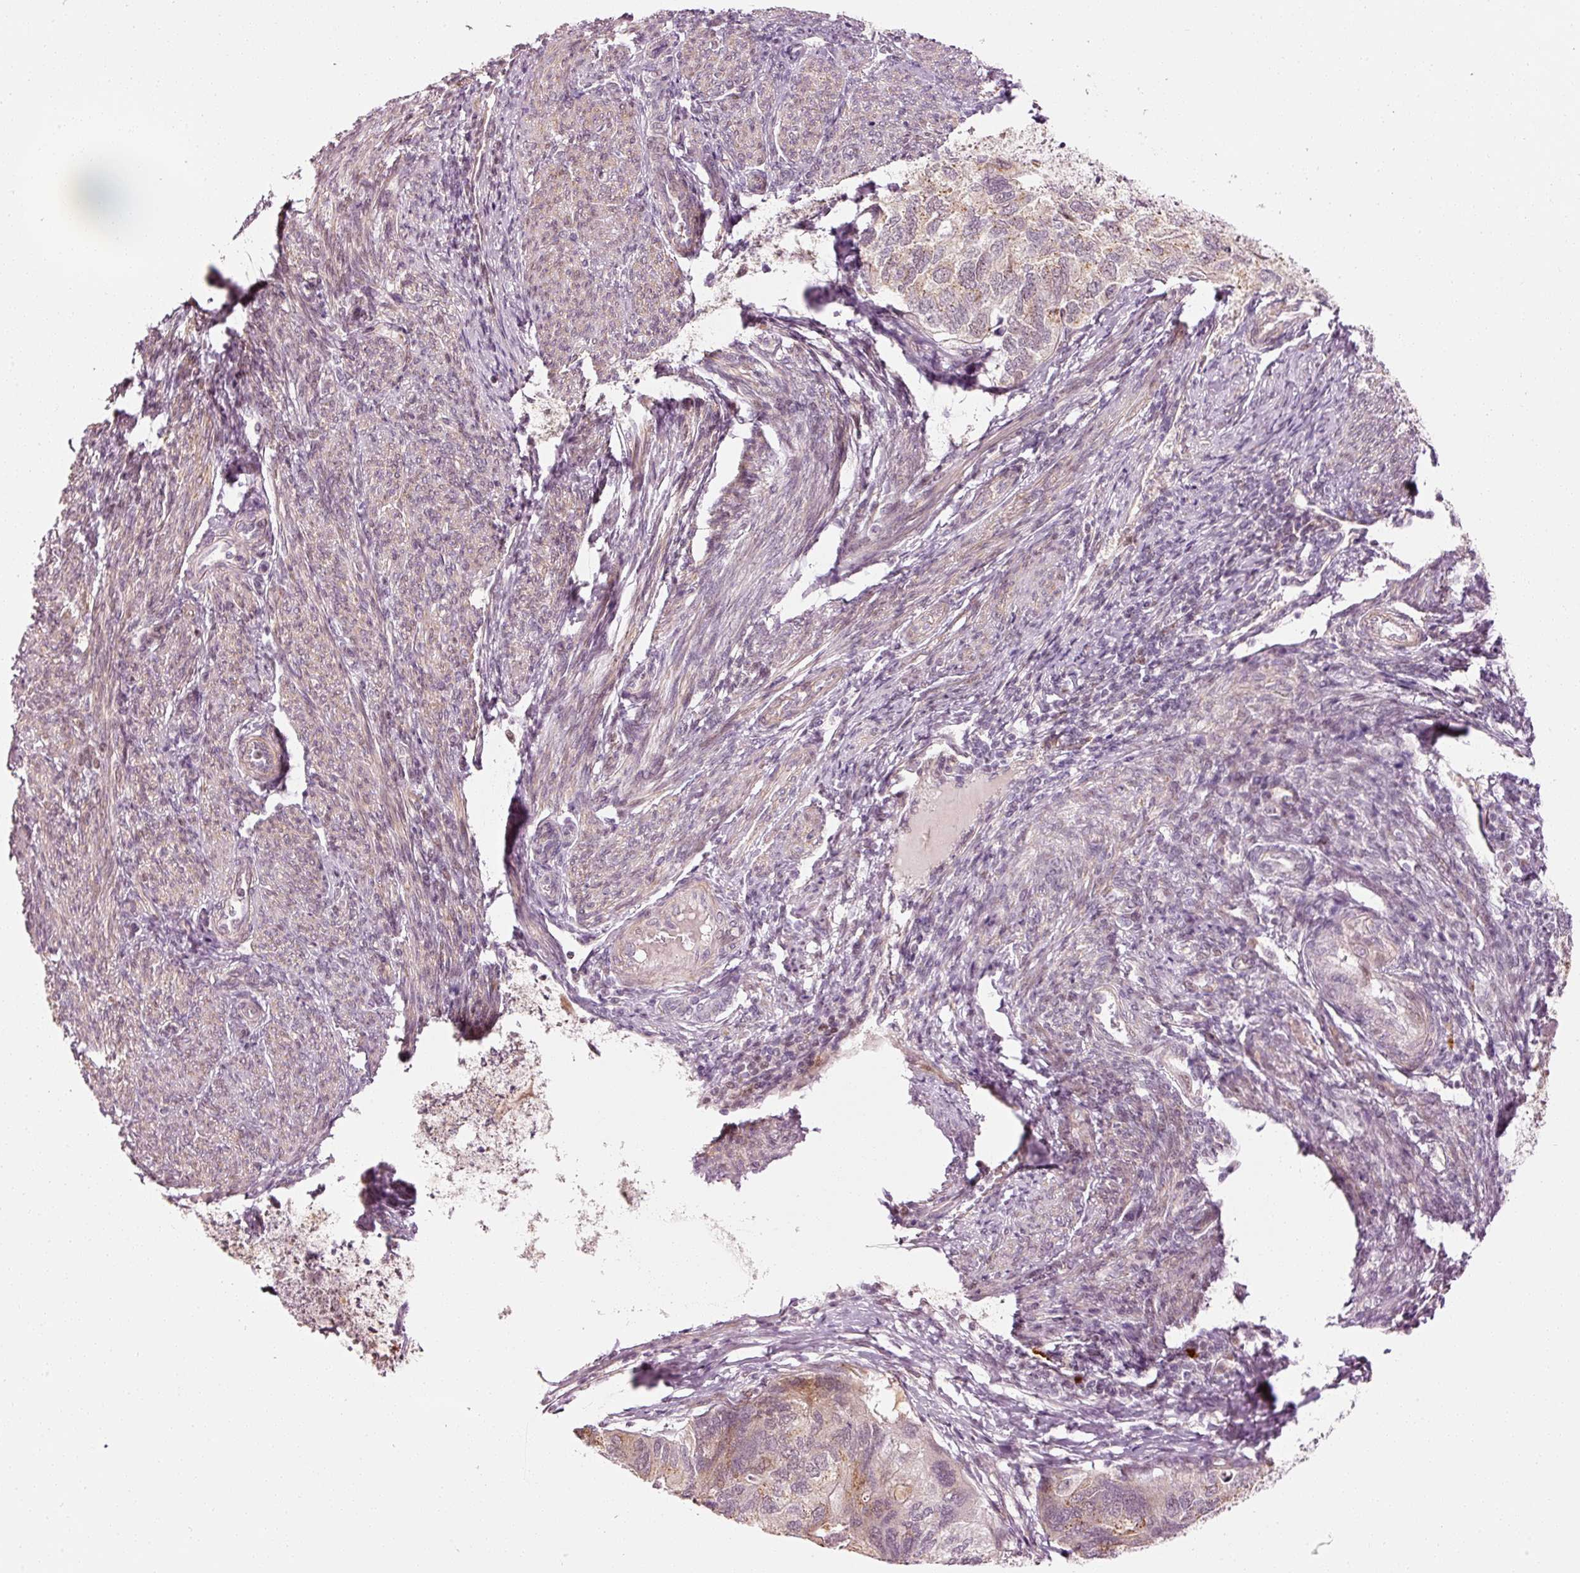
{"staining": {"intensity": "weak", "quantity": "25%-75%", "location": "cytoplasmic/membranous"}, "tissue": "endometrial cancer", "cell_type": "Tumor cells", "image_type": "cancer", "snomed": [{"axis": "morphology", "description": "Carcinoma, NOS"}, {"axis": "topography", "description": "Uterus"}], "caption": "The micrograph exhibits immunohistochemical staining of endometrial carcinoma. There is weak cytoplasmic/membranous positivity is identified in approximately 25%-75% of tumor cells.", "gene": "ANKRD20A1", "patient": {"sex": "female", "age": 76}}